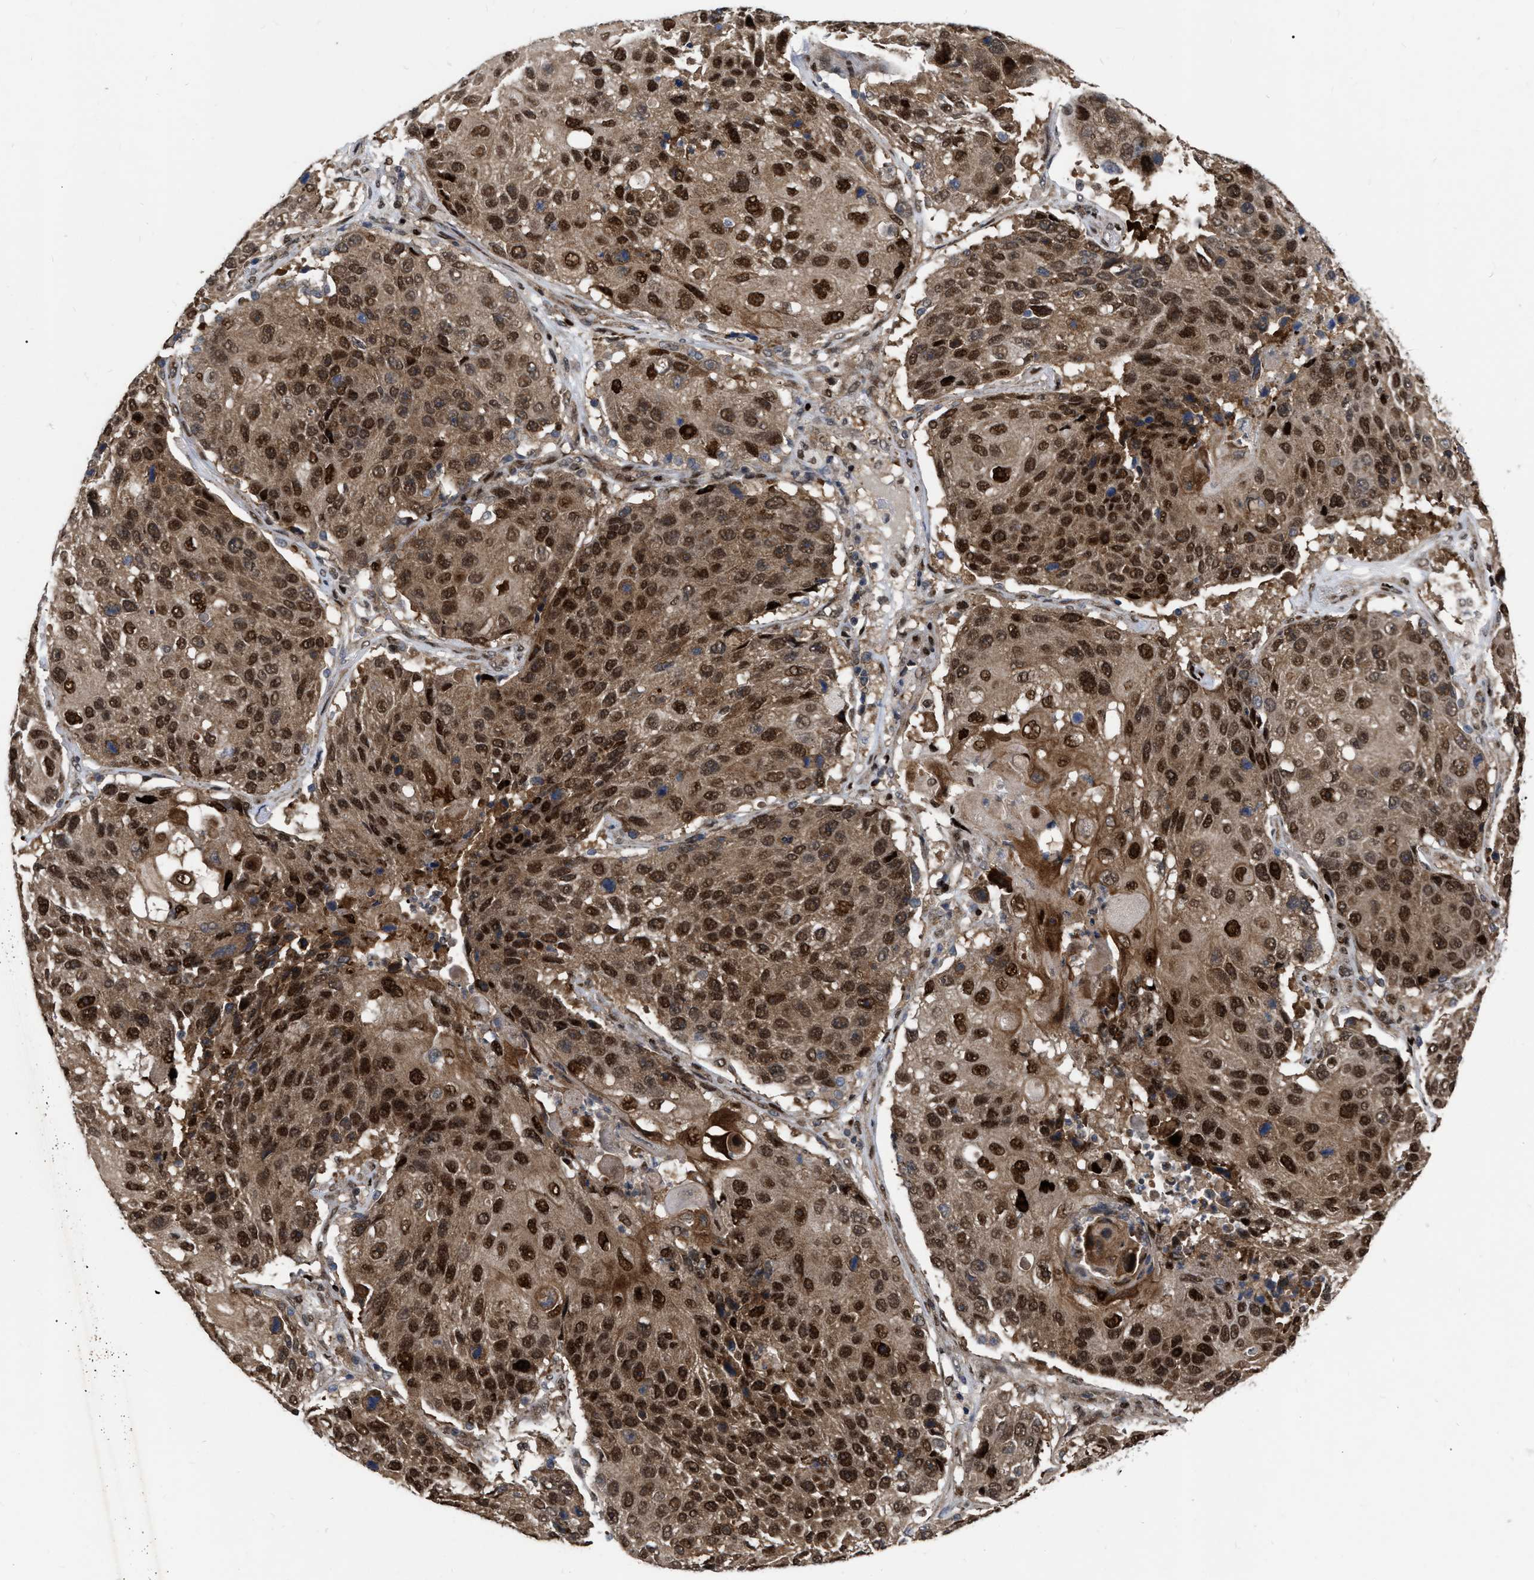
{"staining": {"intensity": "strong", "quantity": ">75%", "location": "cytoplasmic/membranous,nuclear"}, "tissue": "lung cancer", "cell_type": "Tumor cells", "image_type": "cancer", "snomed": [{"axis": "morphology", "description": "Squamous cell carcinoma, NOS"}, {"axis": "topography", "description": "Lung"}], "caption": "Approximately >75% of tumor cells in lung cancer (squamous cell carcinoma) exhibit strong cytoplasmic/membranous and nuclear protein positivity as visualized by brown immunohistochemical staining.", "gene": "MDM4", "patient": {"sex": "male", "age": 61}}